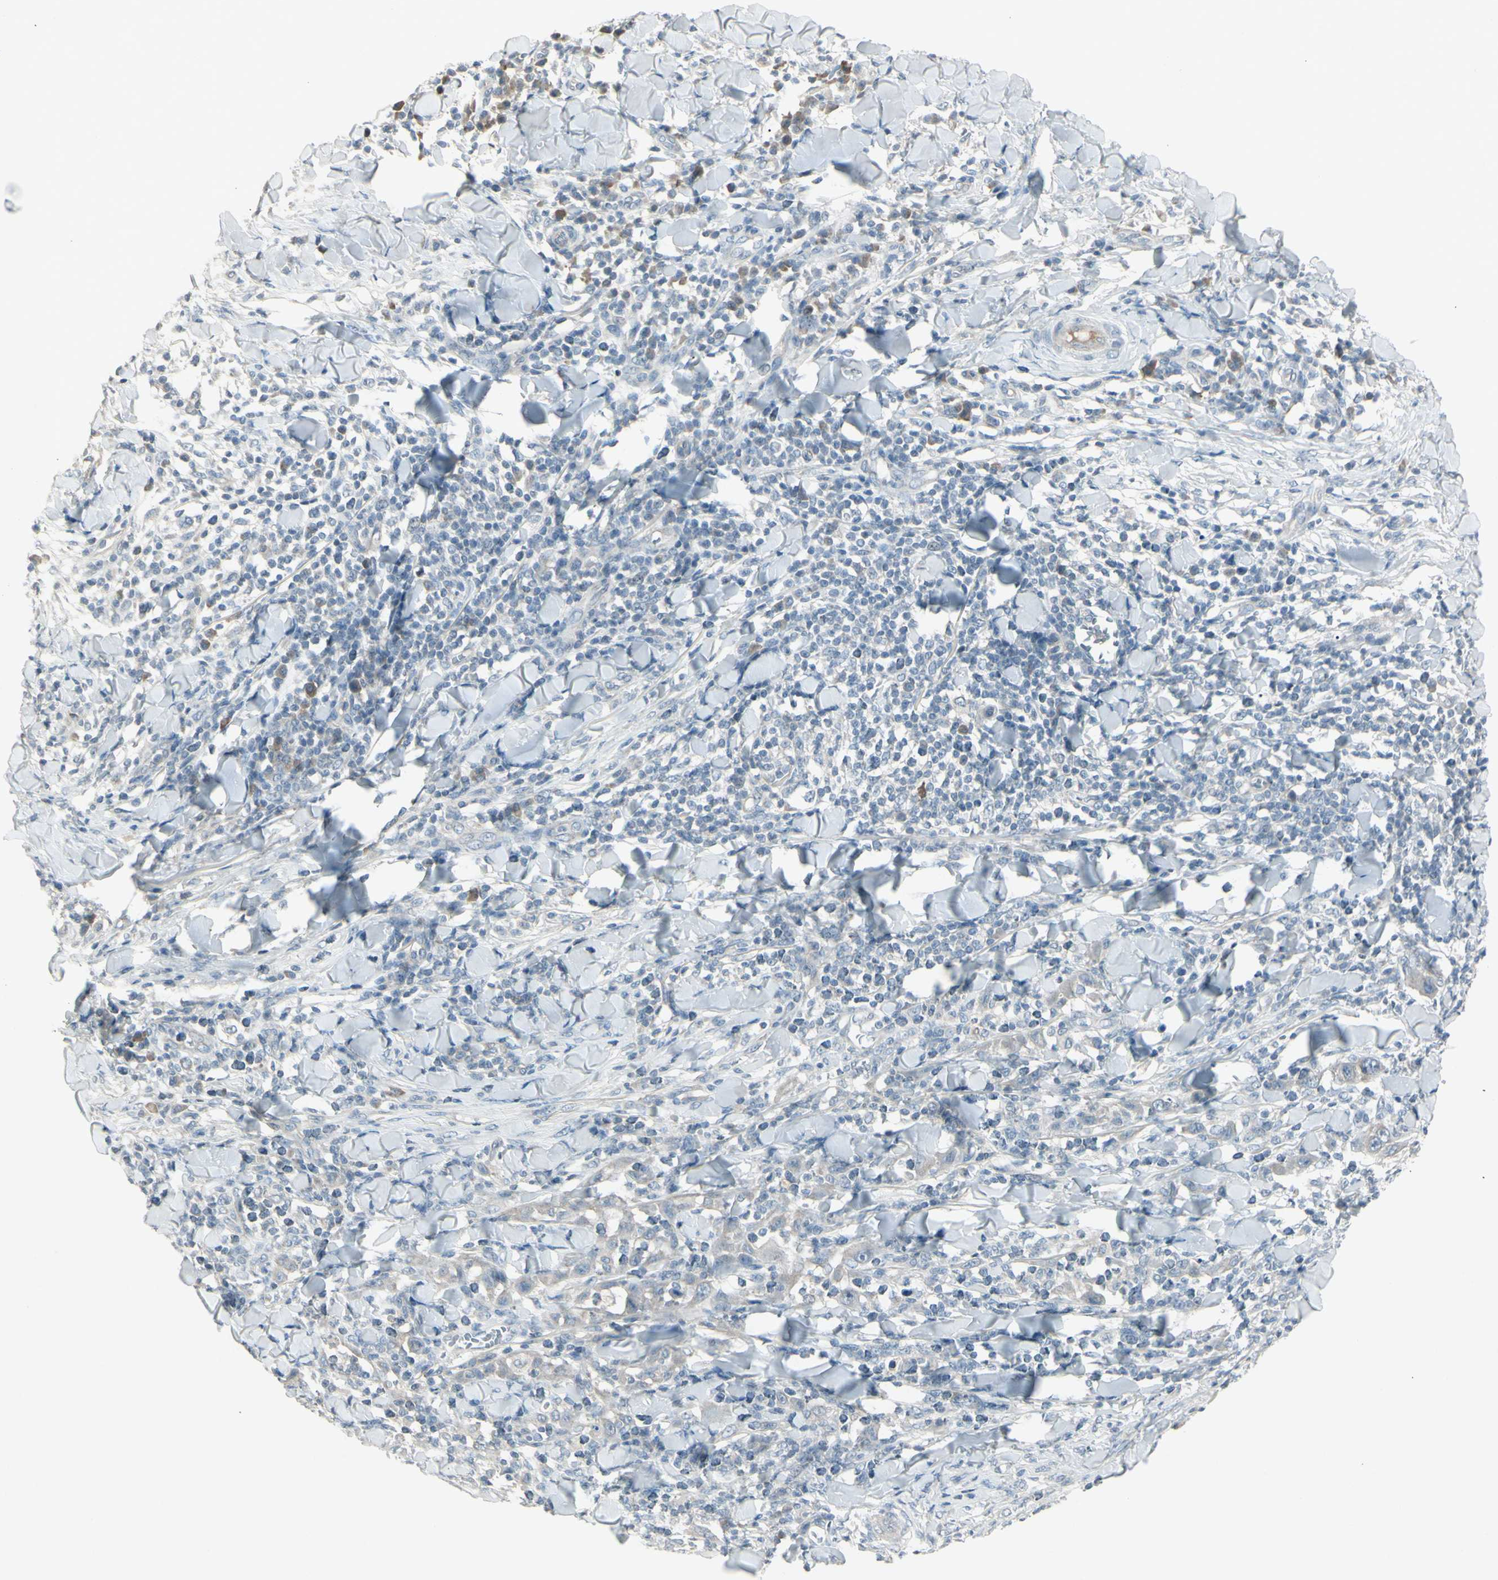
{"staining": {"intensity": "negative", "quantity": "none", "location": "none"}, "tissue": "skin cancer", "cell_type": "Tumor cells", "image_type": "cancer", "snomed": [{"axis": "morphology", "description": "Squamous cell carcinoma, NOS"}, {"axis": "topography", "description": "Skin"}], "caption": "Histopathology image shows no protein positivity in tumor cells of skin cancer (squamous cell carcinoma) tissue.", "gene": "SH3GL2", "patient": {"sex": "male", "age": 24}}